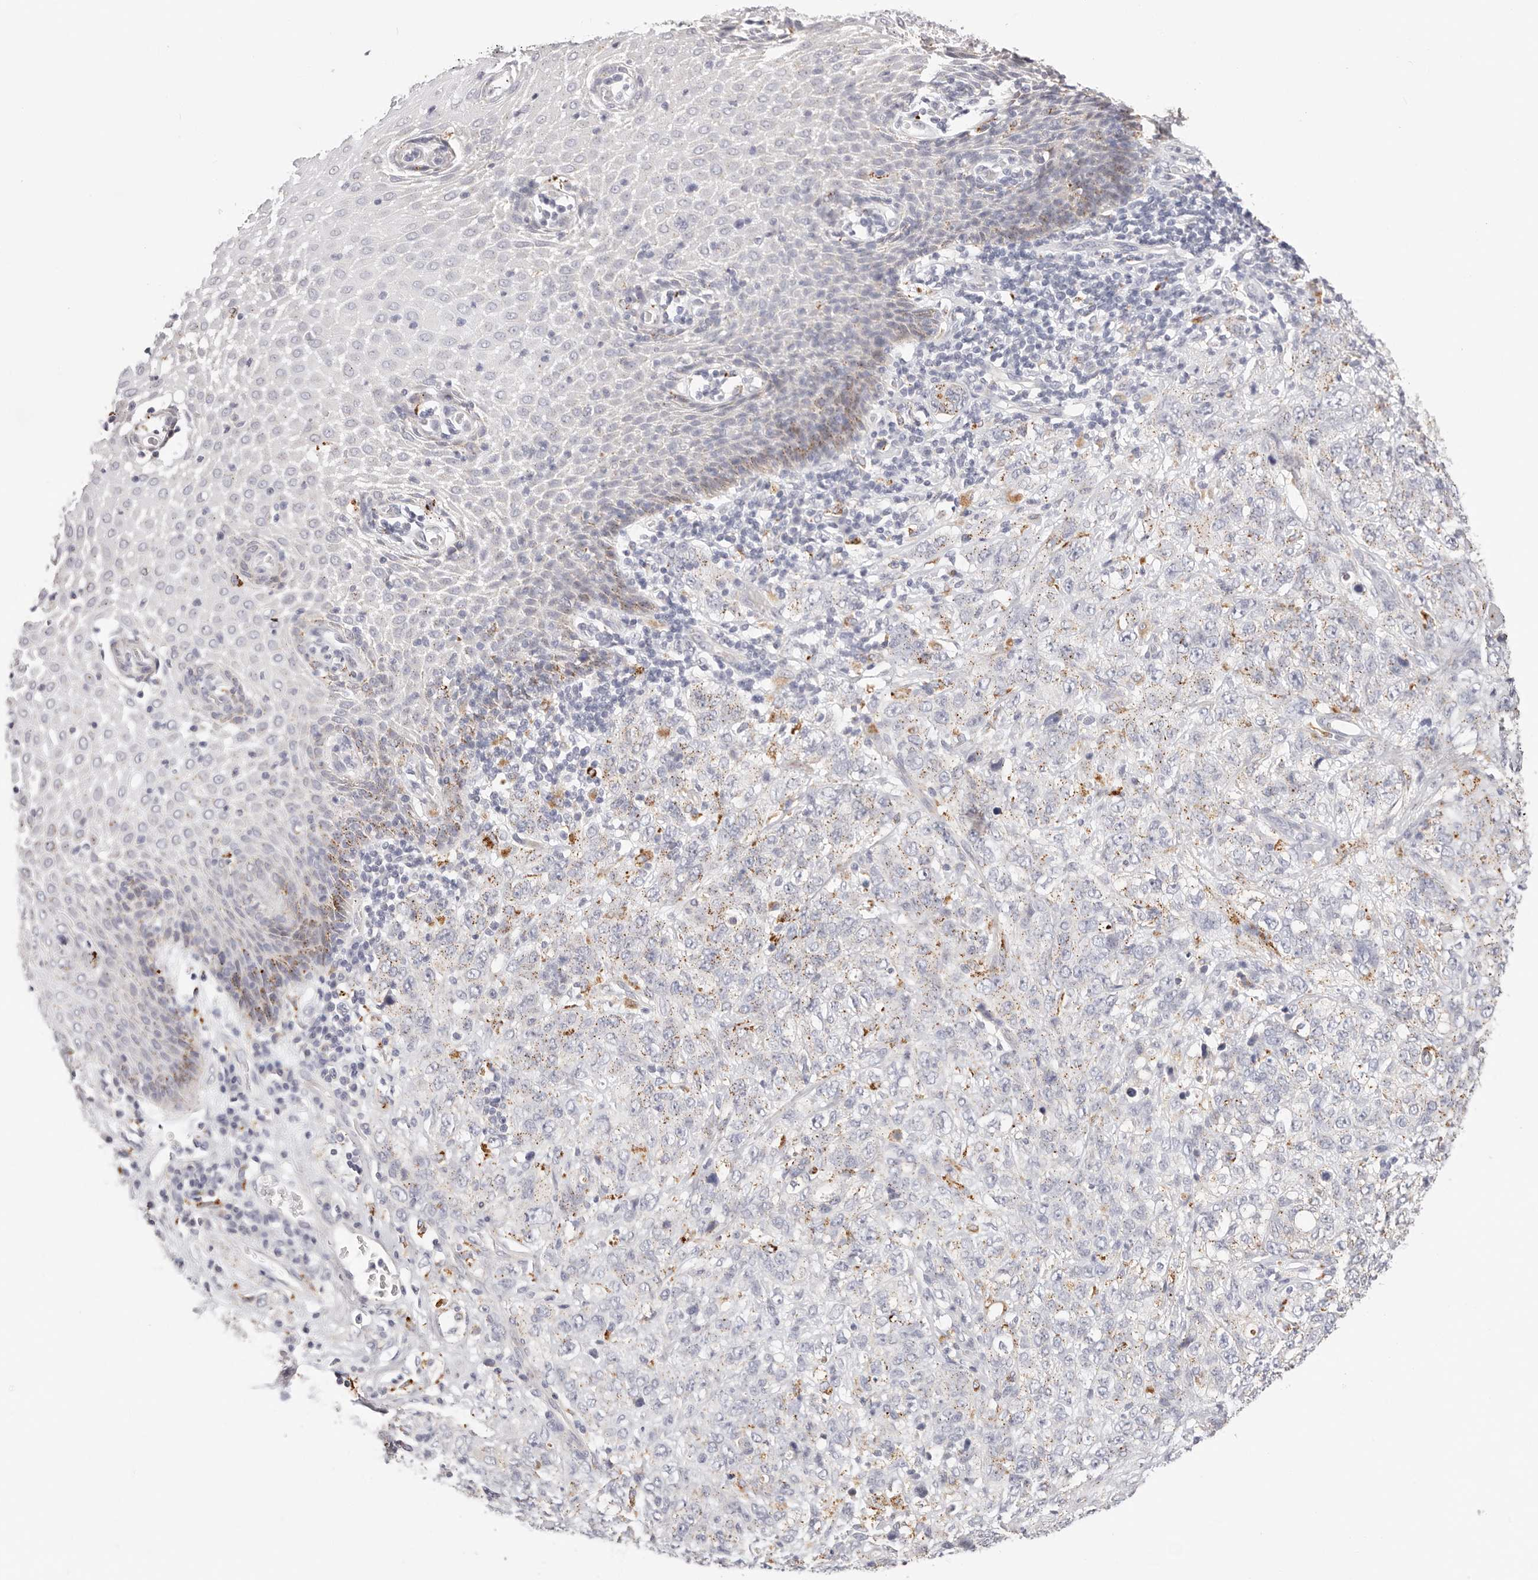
{"staining": {"intensity": "moderate", "quantity": "25%-75%", "location": "cytoplasmic/membranous"}, "tissue": "stomach cancer", "cell_type": "Tumor cells", "image_type": "cancer", "snomed": [{"axis": "morphology", "description": "Adenocarcinoma, NOS"}, {"axis": "topography", "description": "Stomach"}], "caption": "A high-resolution image shows immunohistochemistry staining of adenocarcinoma (stomach), which demonstrates moderate cytoplasmic/membranous positivity in approximately 25%-75% of tumor cells.", "gene": "STKLD1", "patient": {"sex": "male", "age": 48}}